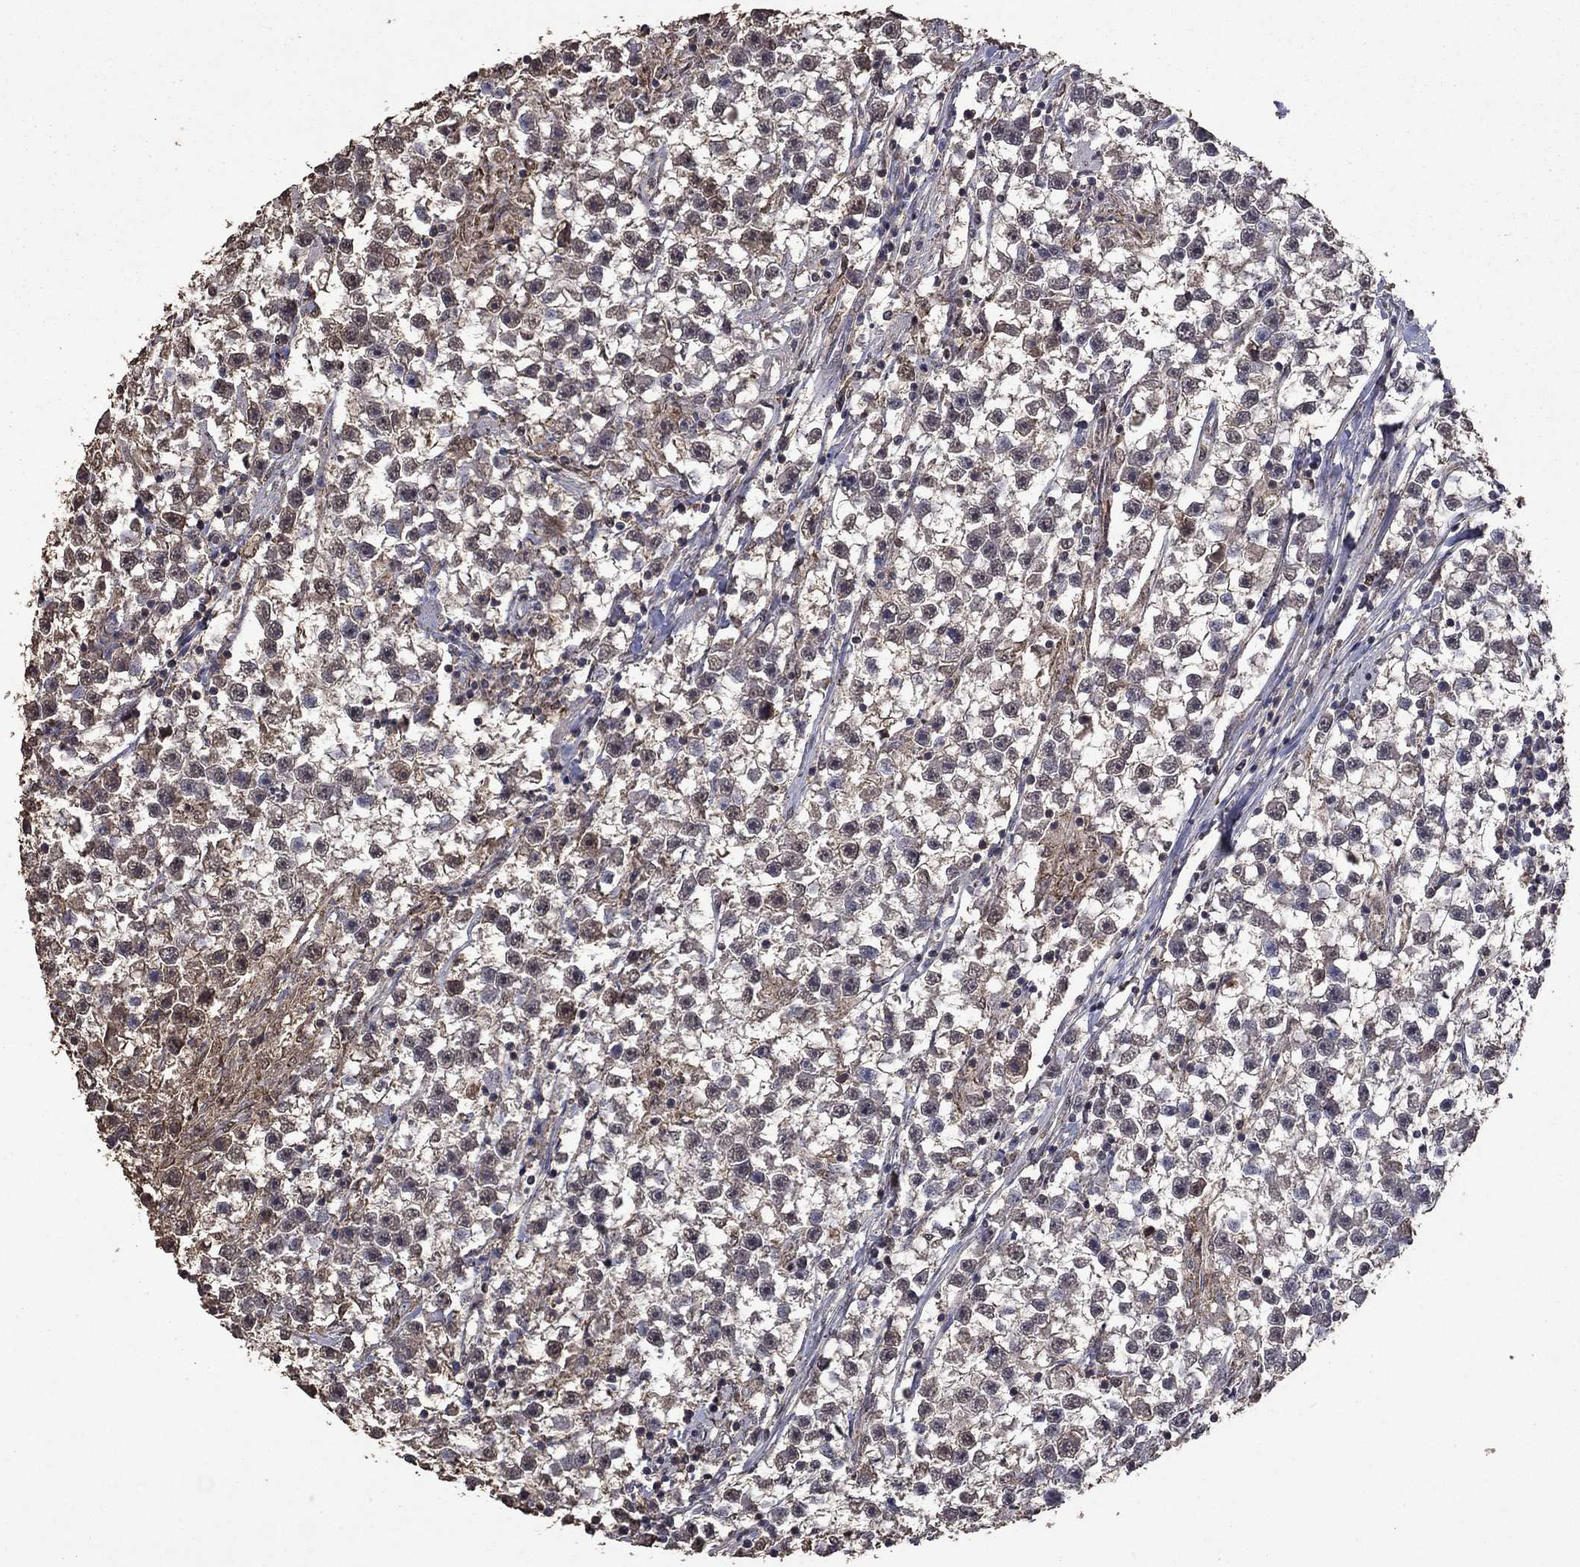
{"staining": {"intensity": "negative", "quantity": "none", "location": "none"}, "tissue": "testis cancer", "cell_type": "Tumor cells", "image_type": "cancer", "snomed": [{"axis": "morphology", "description": "Seminoma, NOS"}, {"axis": "topography", "description": "Testis"}], "caption": "High power microscopy histopathology image of an IHC micrograph of testis cancer (seminoma), revealing no significant positivity in tumor cells.", "gene": "SERPINA5", "patient": {"sex": "male", "age": 59}}